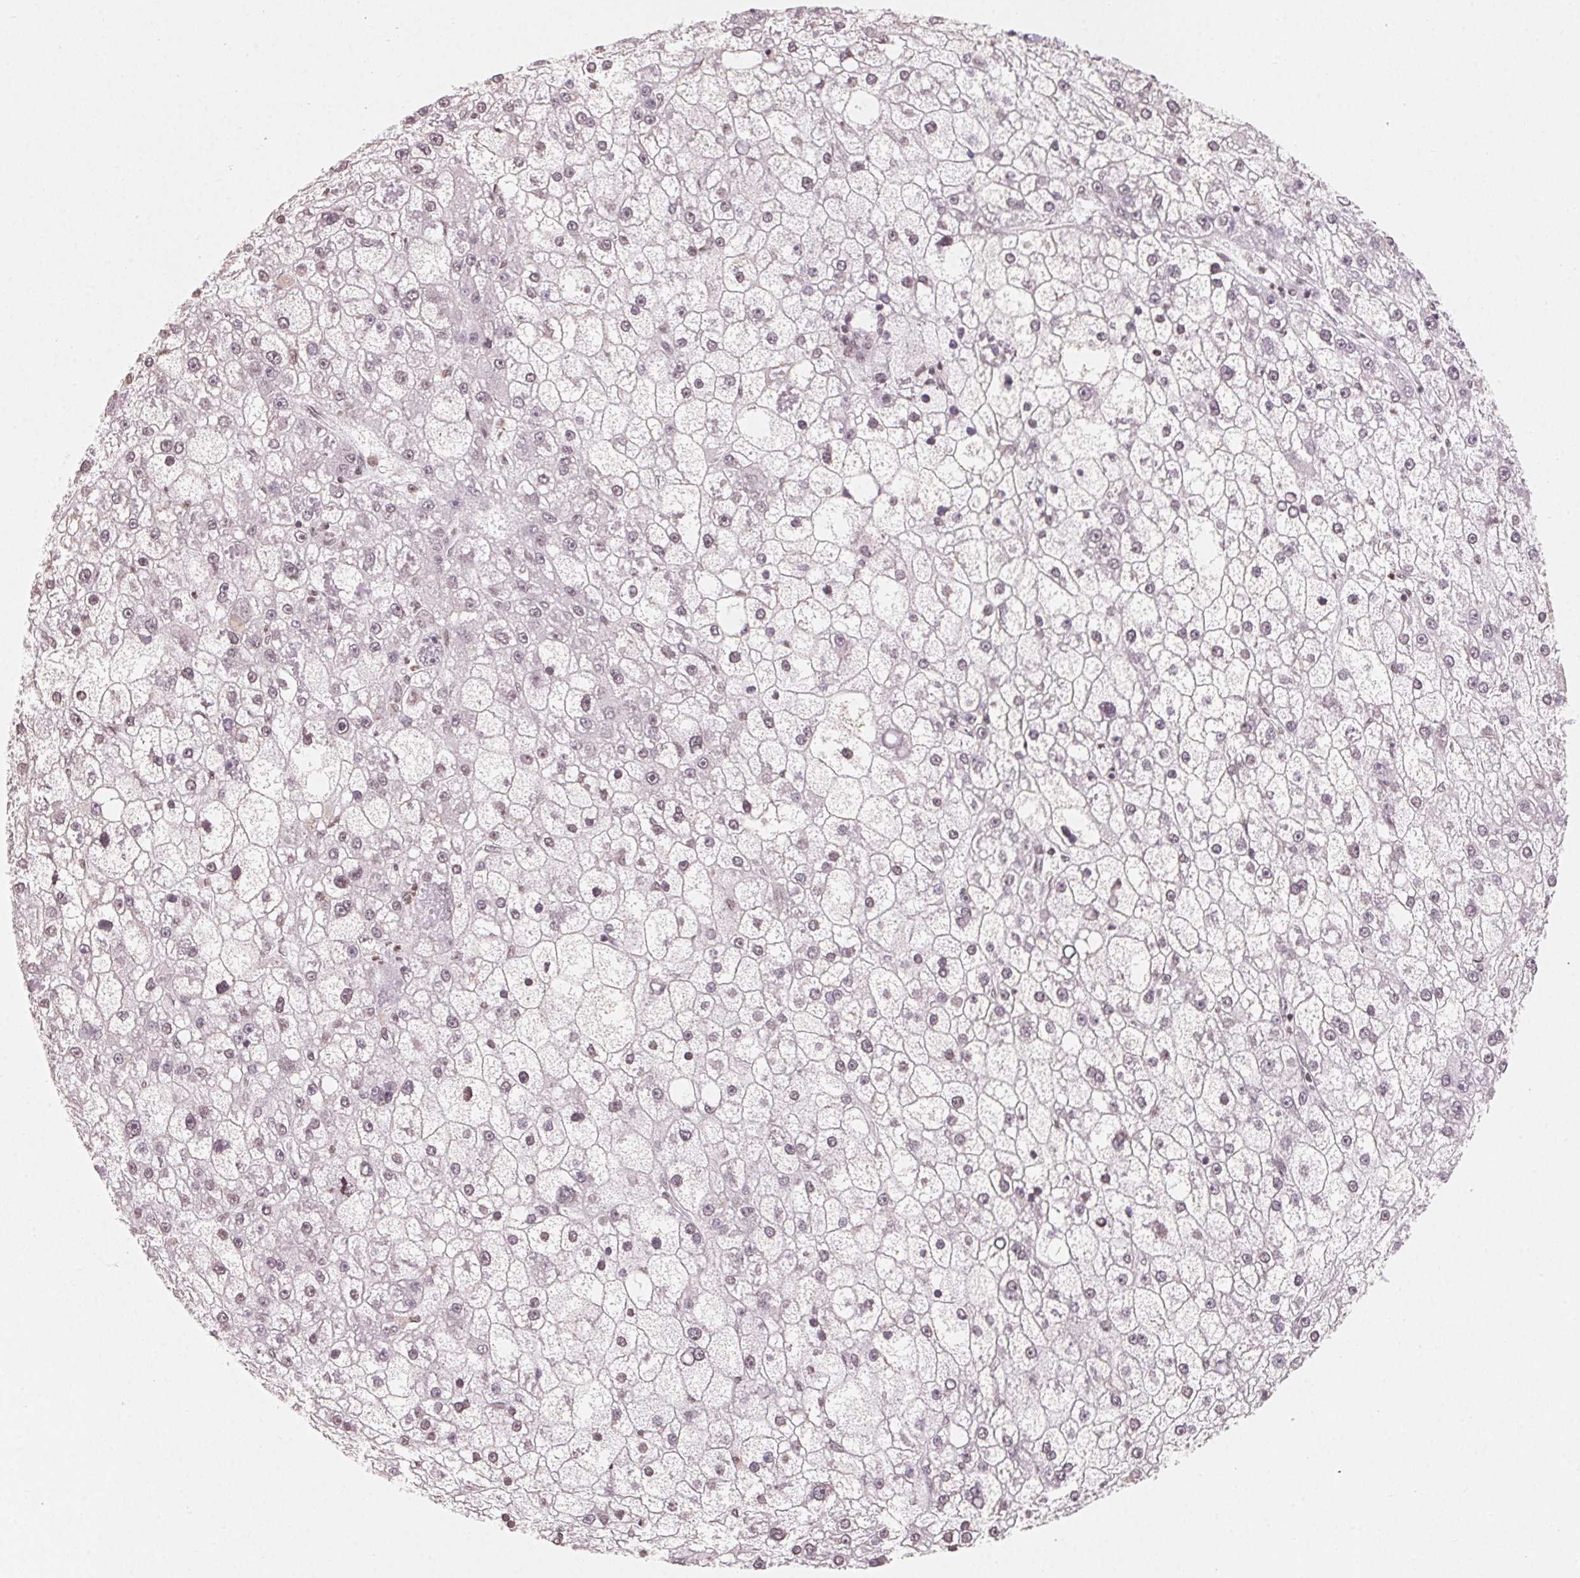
{"staining": {"intensity": "weak", "quantity": "<25%", "location": "nuclear"}, "tissue": "liver cancer", "cell_type": "Tumor cells", "image_type": "cancer", "snomed": [{"axis": "morphology", "description": "Carcinoma, Hepatocellular, NOS"}, {"axis": "topography", "description": "Liver"}], "caption": "A high-resolution micrograph shows IHC staining of liver hepatocellular carcinoma, which shows no significant expression in tumor cells.", "gene": "TBP", "patient": {"sex": "male", "age": 67}}